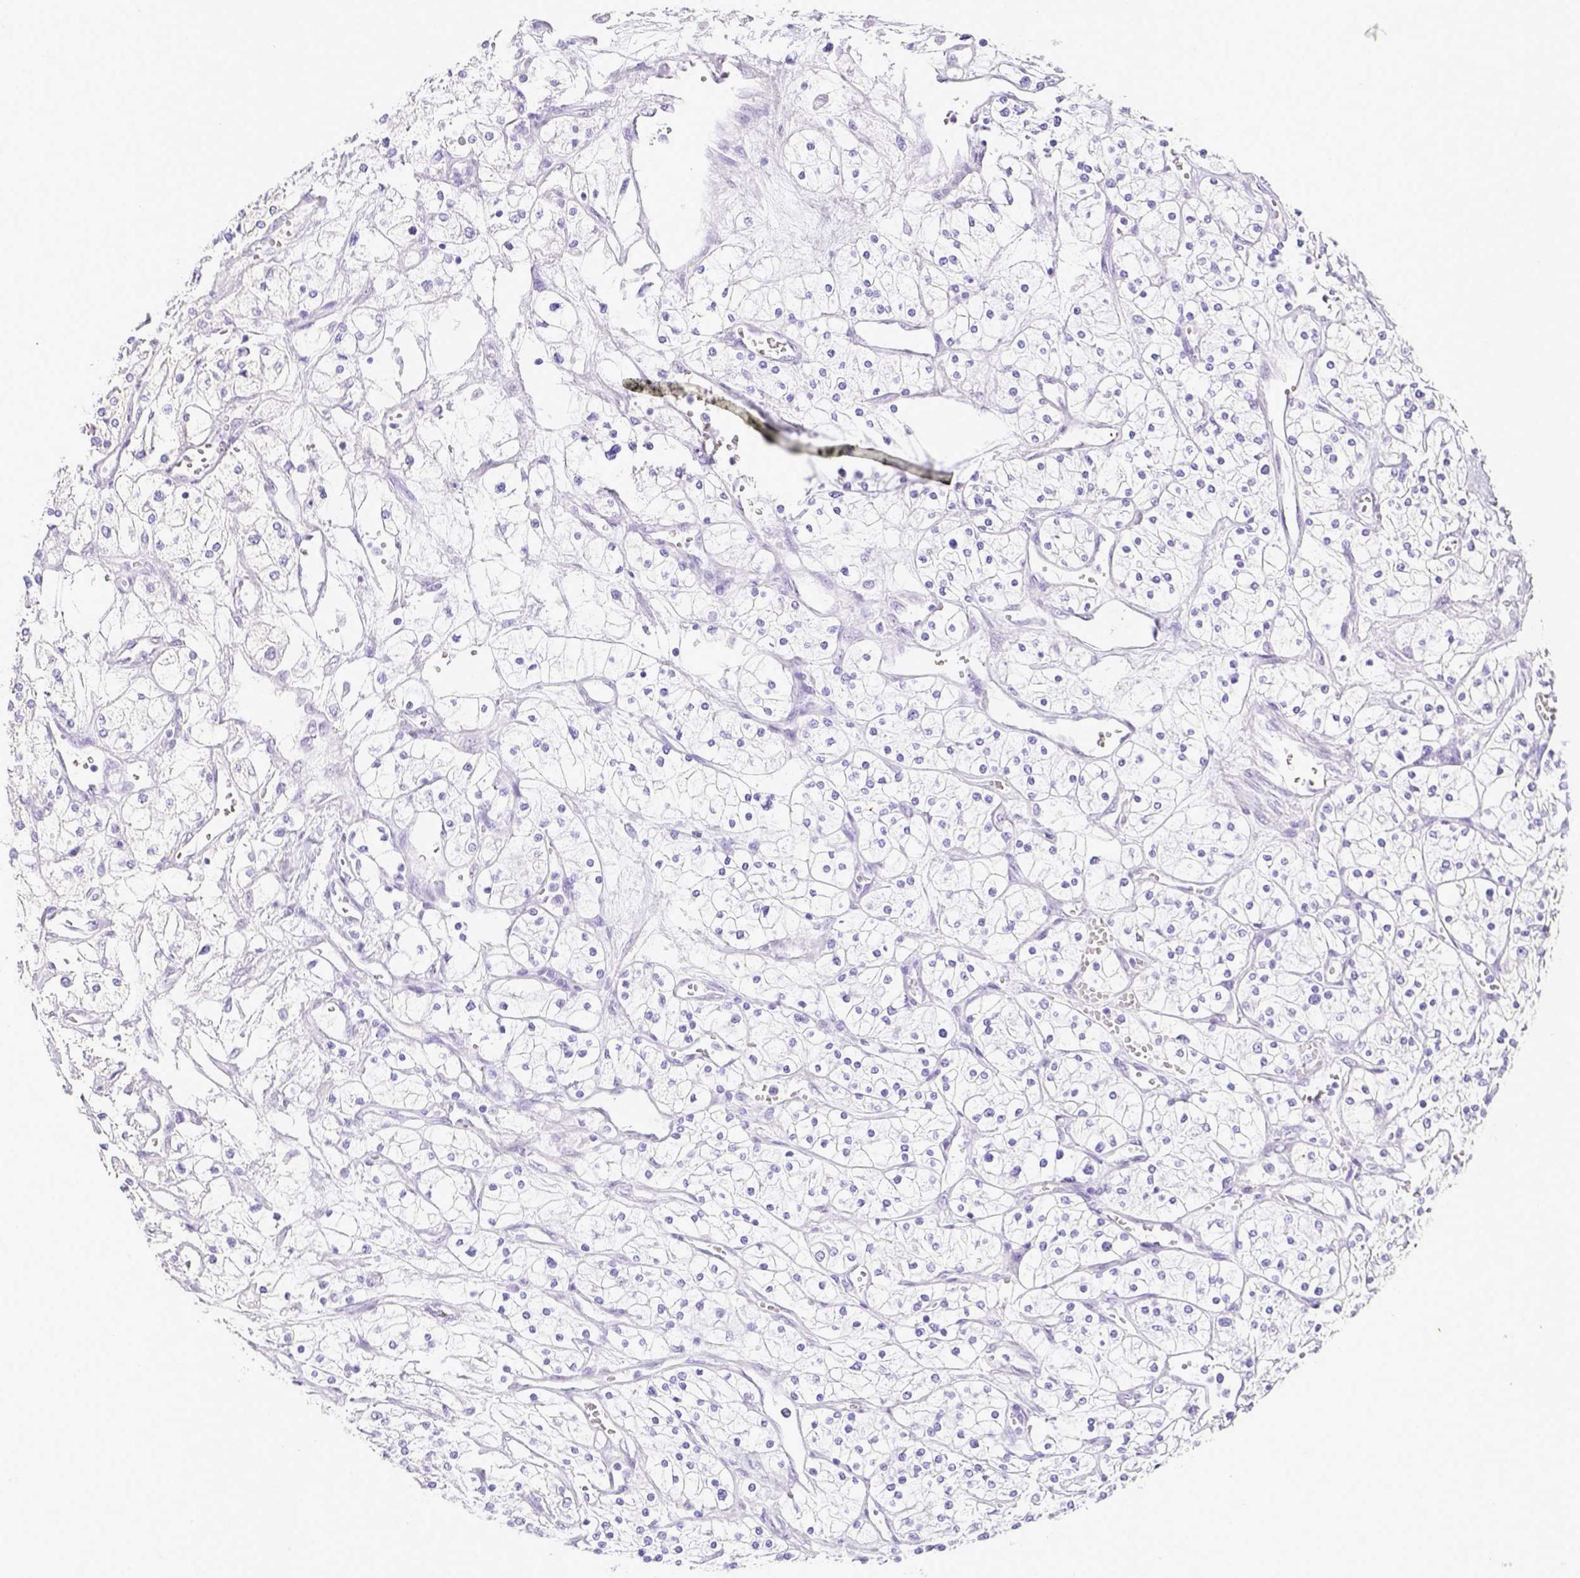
{"staining": {"intensity": "negative", "quantity": "none", "location": "none"}, "tissue": "renal cancer", "cell_type": "Tumor cells", "image_type": "cancer", "snomed": [{"axis": "morphology", "description": "Adenocarcinoma, NOS"}, {"axis": "topography", "description": "Kidney"}], "caption": "Human adenocarcinoma (renal) stained for a protein using immunohistochemistry exhibits no expression in tumor cells.", "gene": "ARHGAP36", "patient": {"sex": "male", "age": 80}}